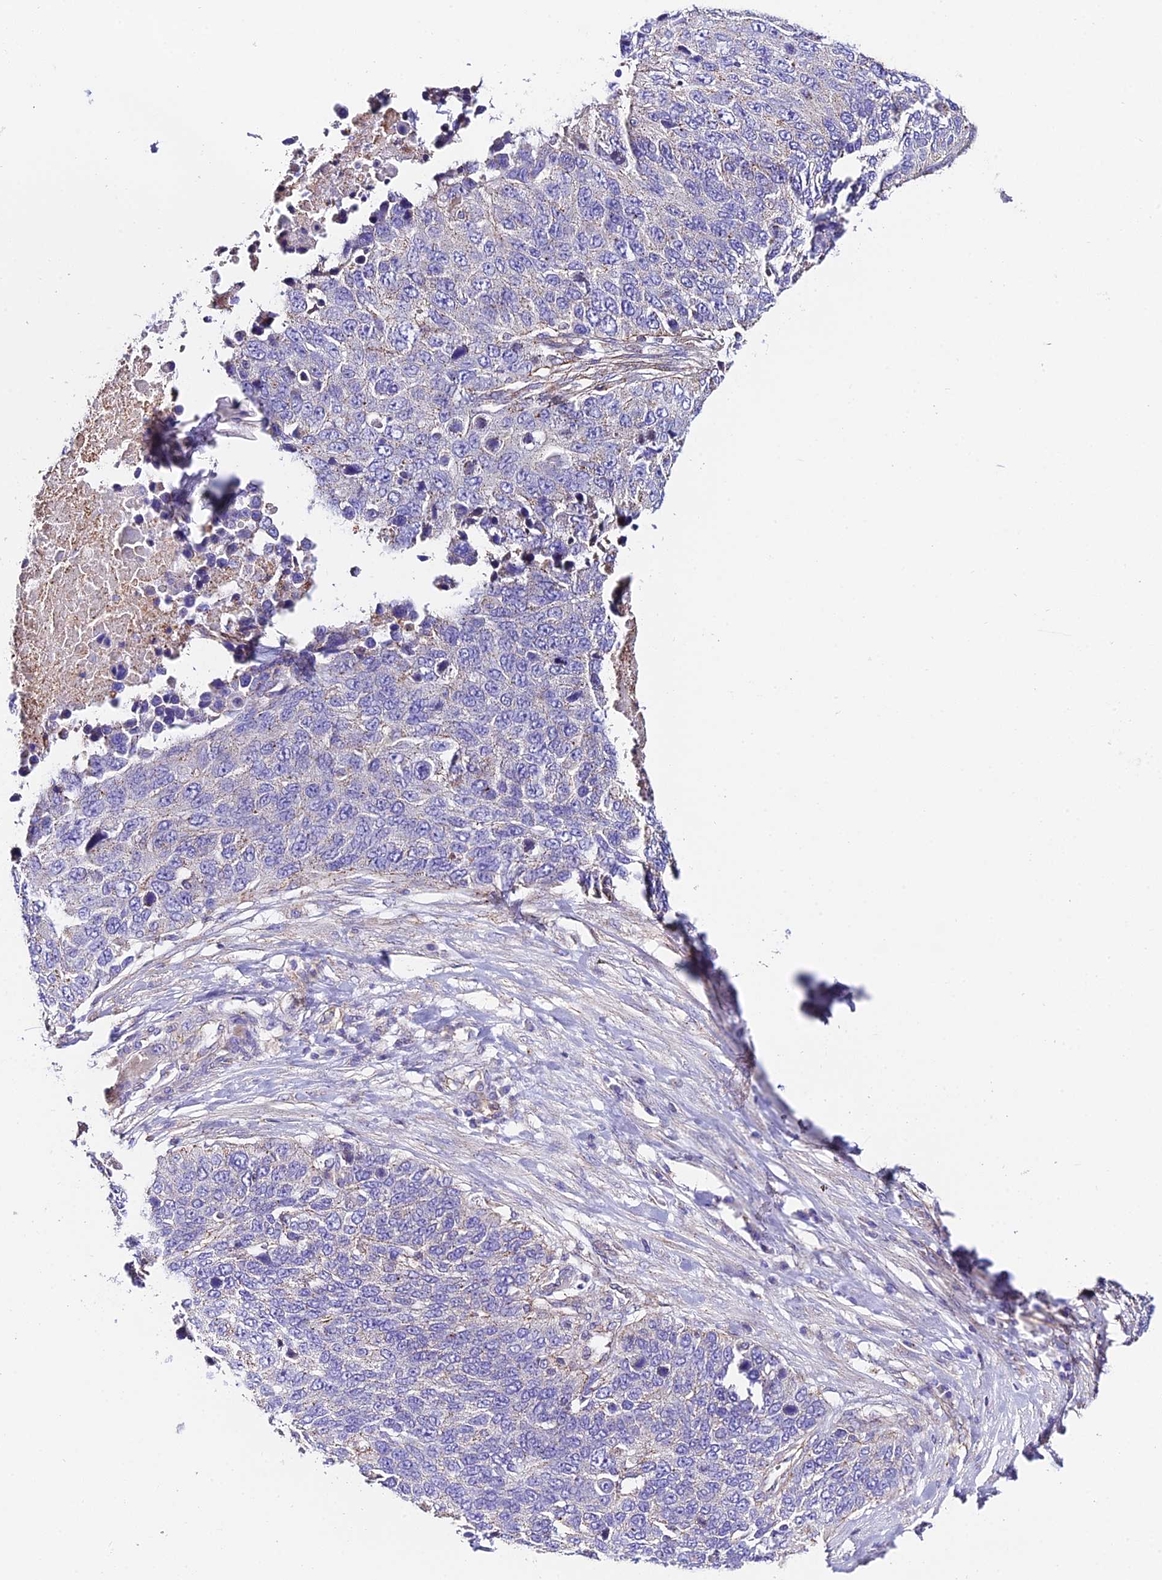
{"staining": {"intensity": "negative", "quantity": "none", "location": "none"}, "tissue": "lung cancer", "cell_type": "Tumor cells", "image_type": "cancer", "snomed": [{"axis": "morphology", "description": "Normal tissue, NOS"}, {"axis": "morphology", "description": "Squamous cell carcinoma, NOS"}, {"axis": "topography", "description": "Lymph node"}, {"axis": "topography", "description": "Lung"}], "caption": "This is an IHC histopathology image of human lung squamous cell carcinoma. There is no expression in tumor cells.", "gene": "QRFP", "patient": {"sex": "male", "age": 66}}